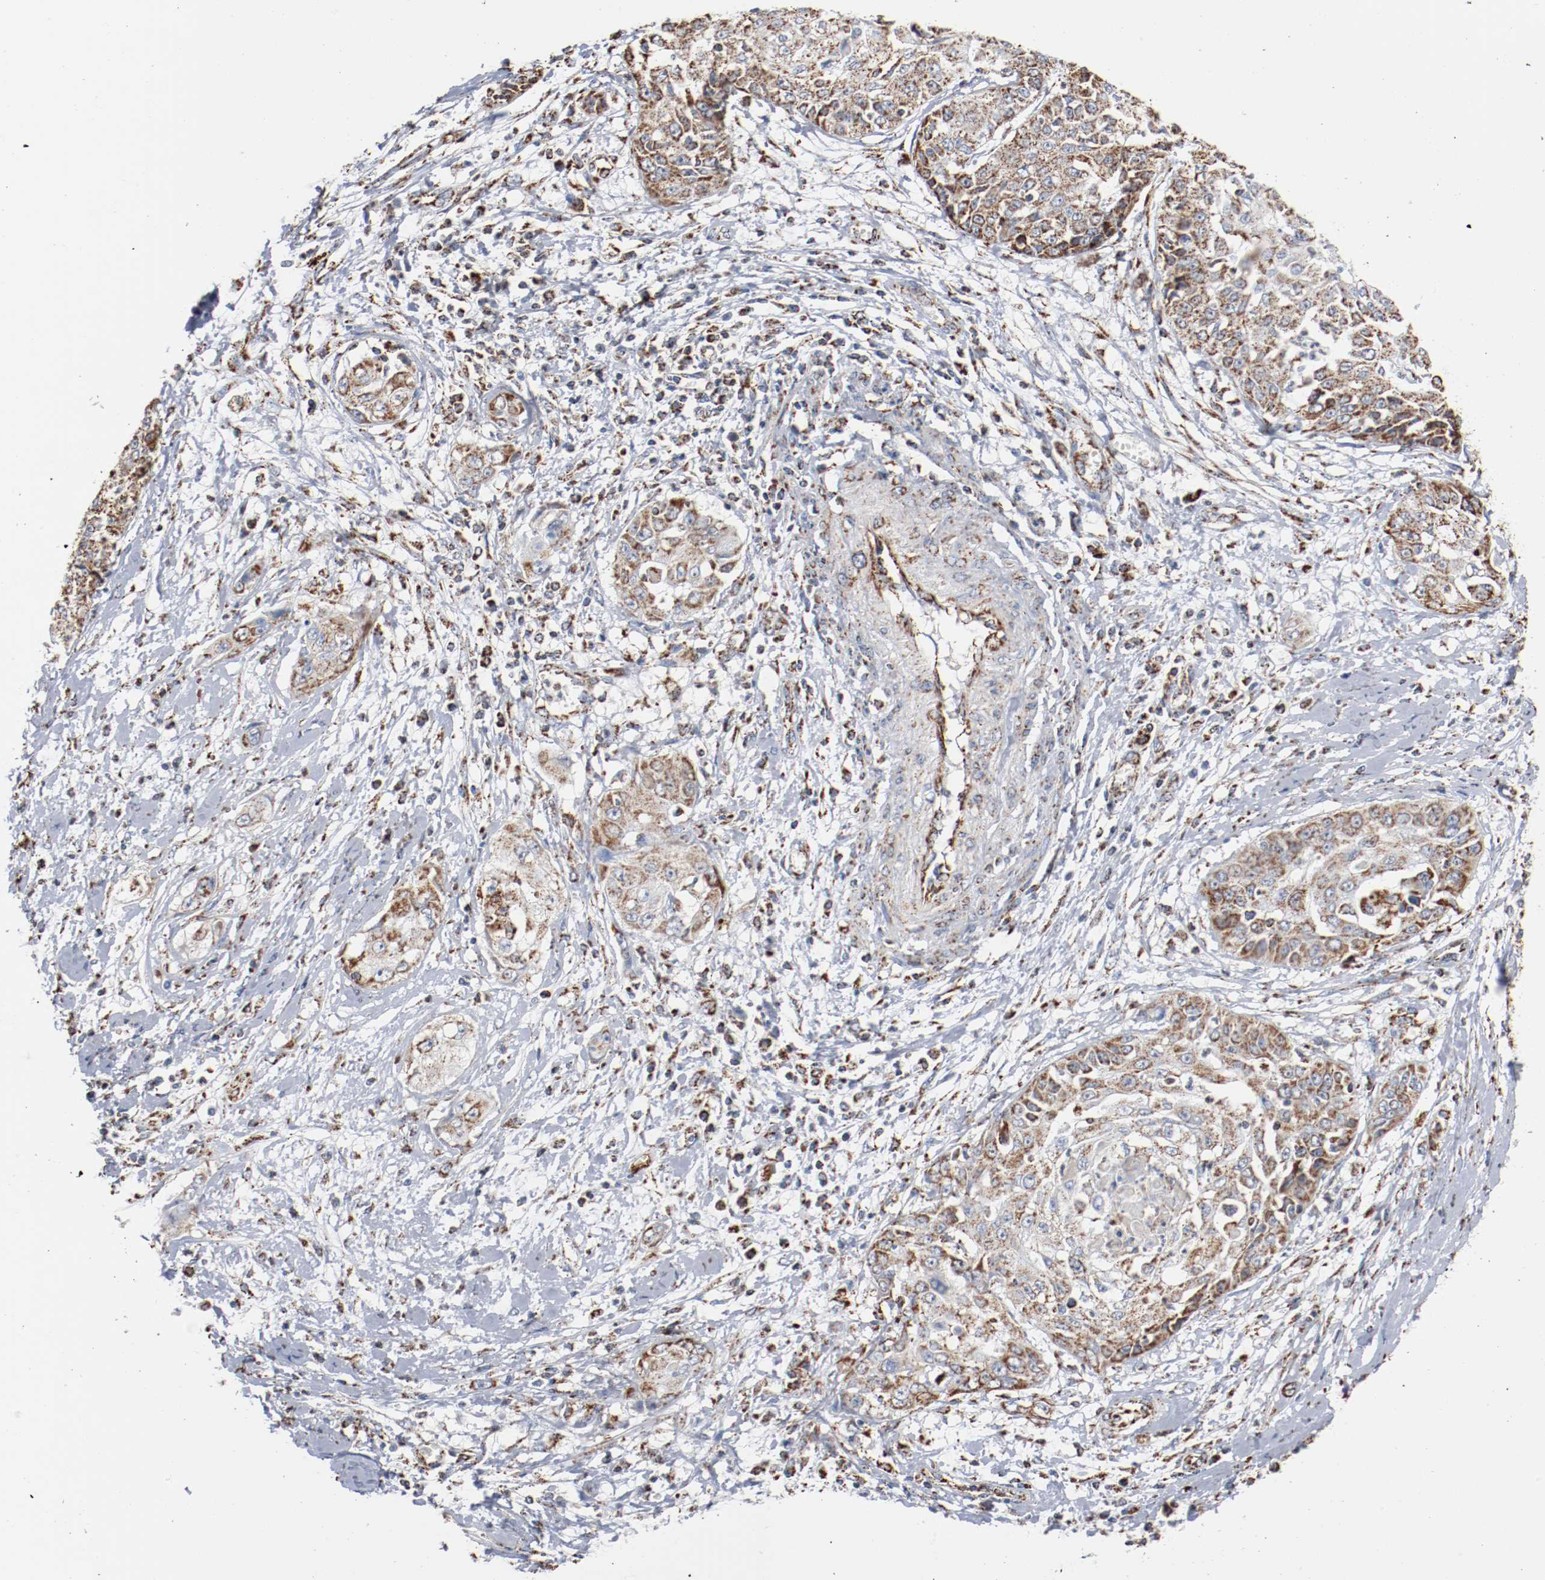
{"staining": {"intensity": "strong", "quantity": ">75%", "location": "cytoplasmic/membranous"}, "tissue": "cervical cancer", "cell_type": "Tumor cells", "image_type": "cancer", "snomed": [{"axis": "morphology", "description": "Squamous cell carcinoma, NOS"}, {"axis": "topography", "description": "Cervix"}], "caption": "Cervical cancer tissue demonstrates strong cytoplasmic/membranous expression in approximately >75% of tumor cells The staining was performed using DAB (3,3'-diaminobenzidine) to visualize the protein expression in brown, while the nuclei were stained in blue with hematoxylin (Magnification: 20x).", "gene": "NDUFS4", "patient": {"sex": "female", "age": 64}}